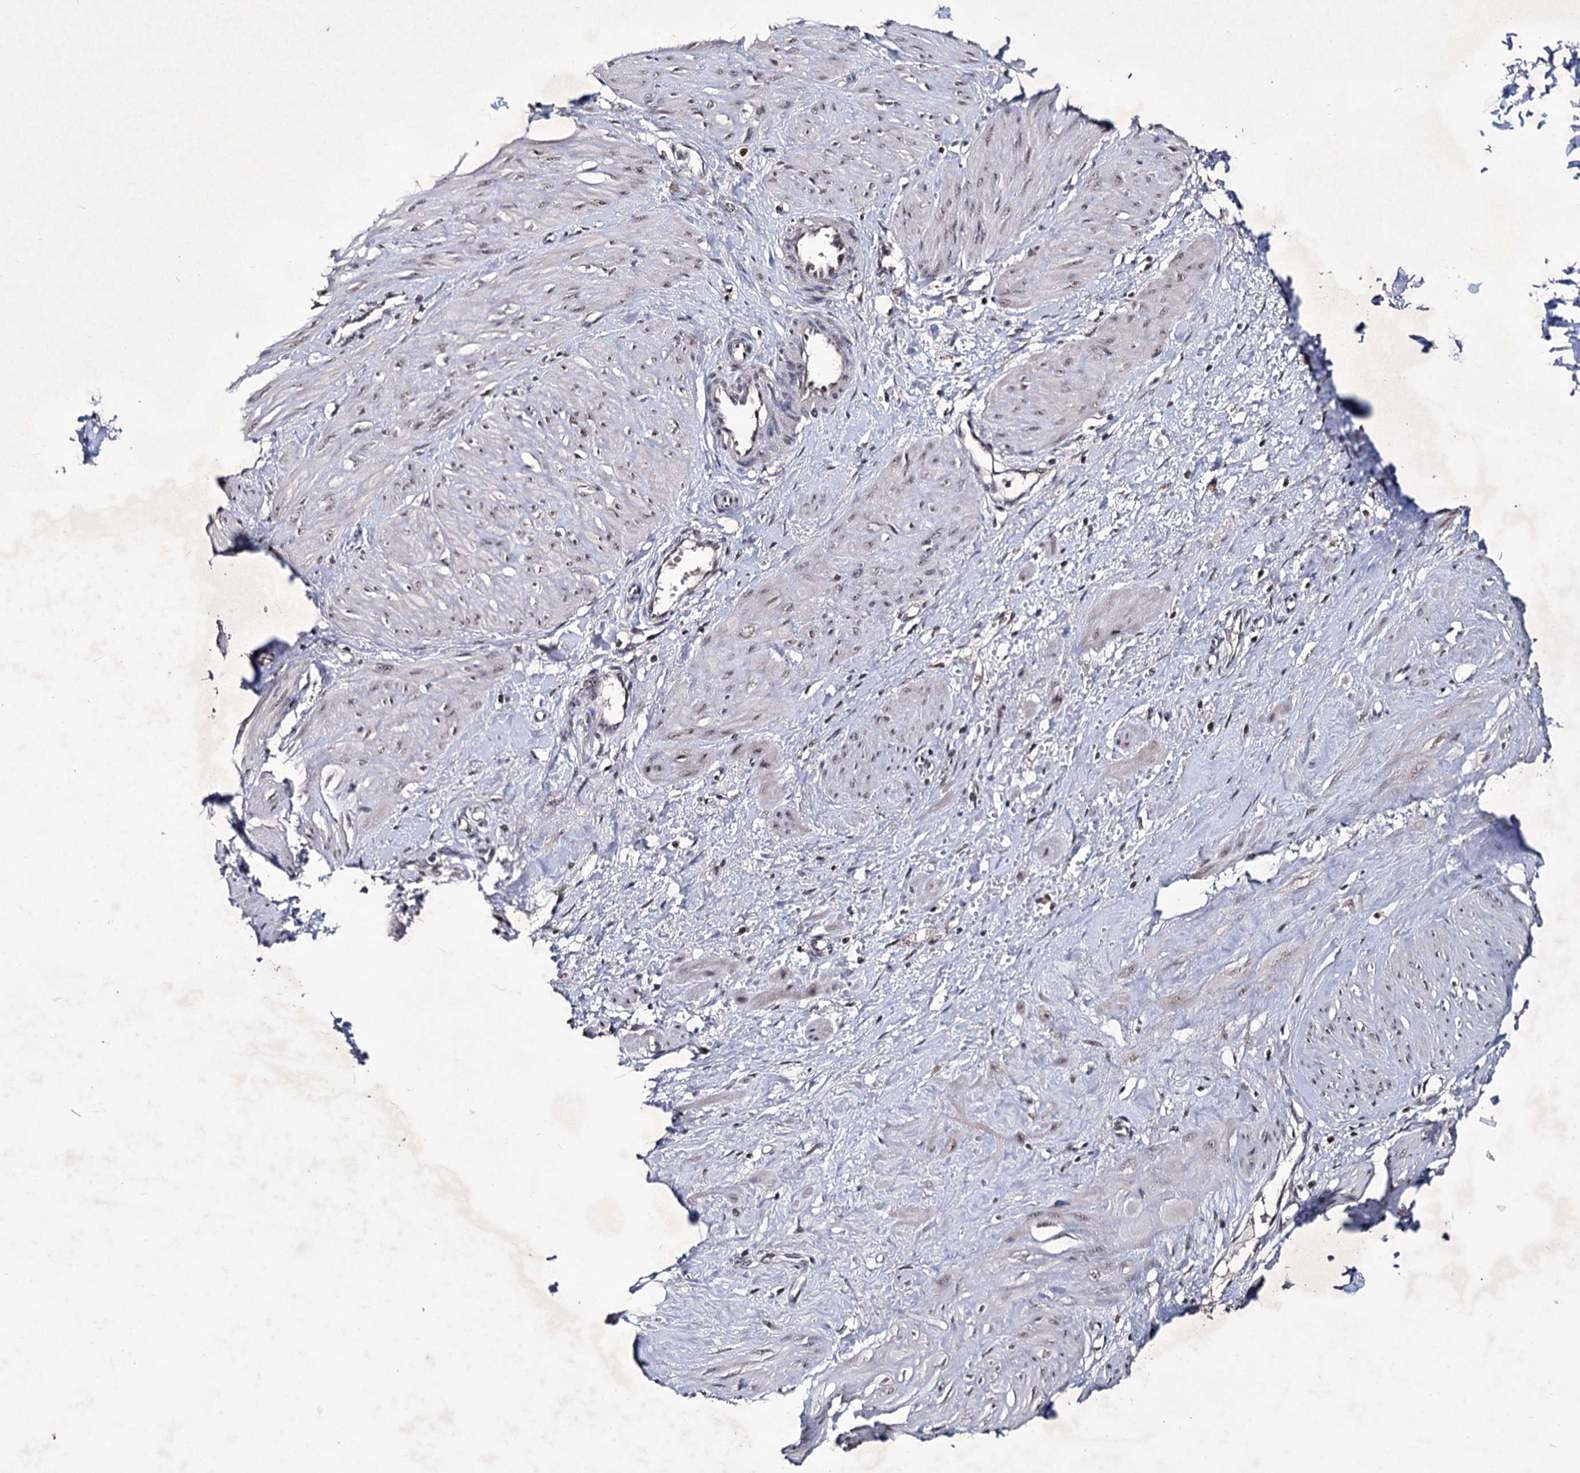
{"staining": {"intensity": "weak", "quantity": "<25%", "location": "nuclear"}, "tissue": "smooth muscle", "cell_type": "Smooth muscle cells", "image_type": "normal", "snomed": [{"axis": "morphology", "description": "Normal tissue, NOS"}, {"axis": "topography", "description": "Endometrium"}], "caption": "Smooth muscle cells are negative for brown protein staining in benign smooth muscle. Brightfield microscopy of immunohistochemistry (IHC) stained with DAB (3,3'-diaminobenzidine) (brown) and hematoxylin (blue), captured at high magnification.", "gene": "VGLL4", "patient": {"sex": "female", "age": 33}}